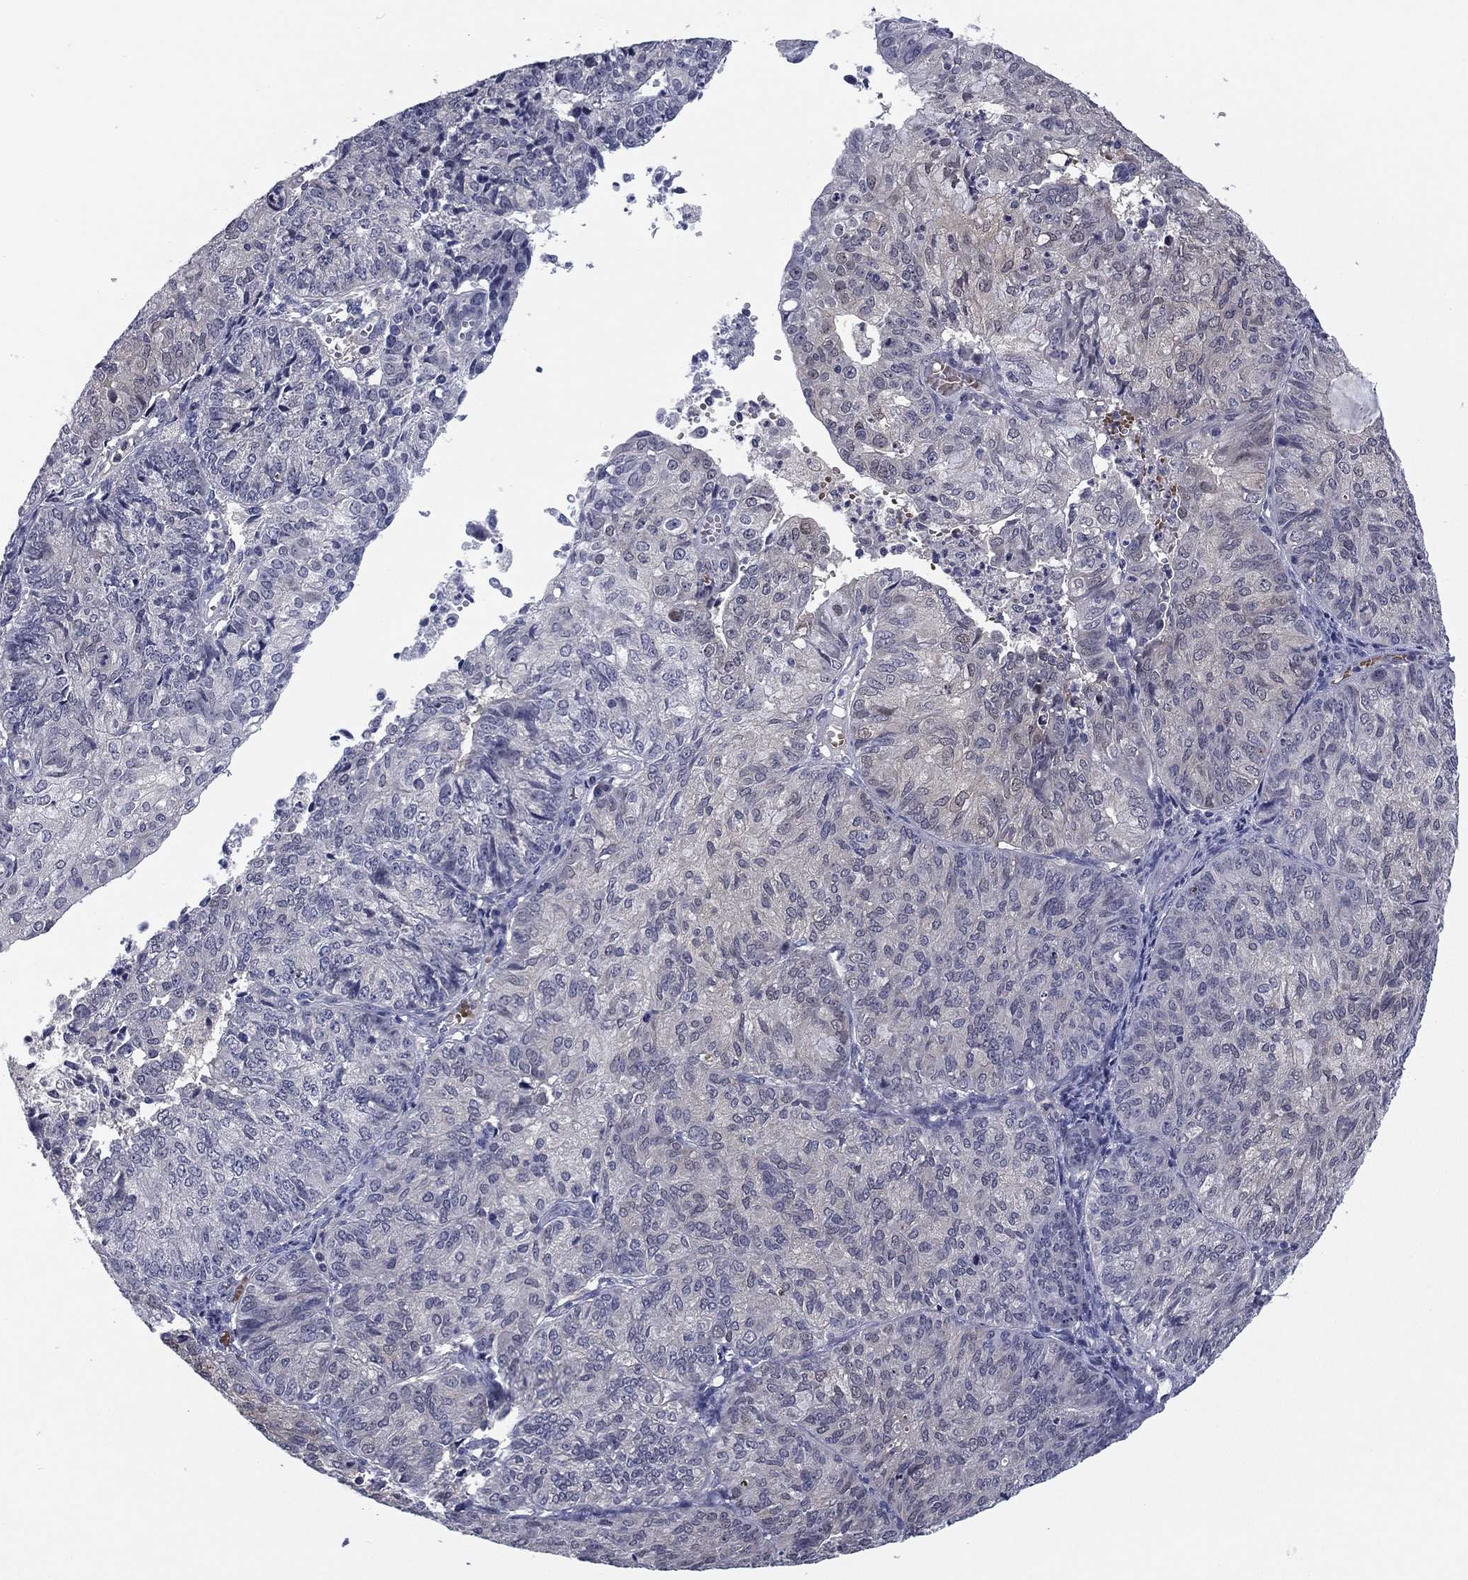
{"staining": {"intensity": "negative", "quantity": "none", "location": "none"}, "tissue": "endometrial cancer", "cell_type": "Tumor cells", "image_type": "cancer", "snomed": [{"axis": "morphology", "description": "Adenocarcinoma, NOS"}, {"axis": "topography", "description": "Endometrium"}], "caption": "Immunohistochemical staining of adenocarcinoma (endometrial) demonstrates no significant staining in tumor cells.", "gene": "REXO5", "patient": {"sex": "female", "age": 82}}